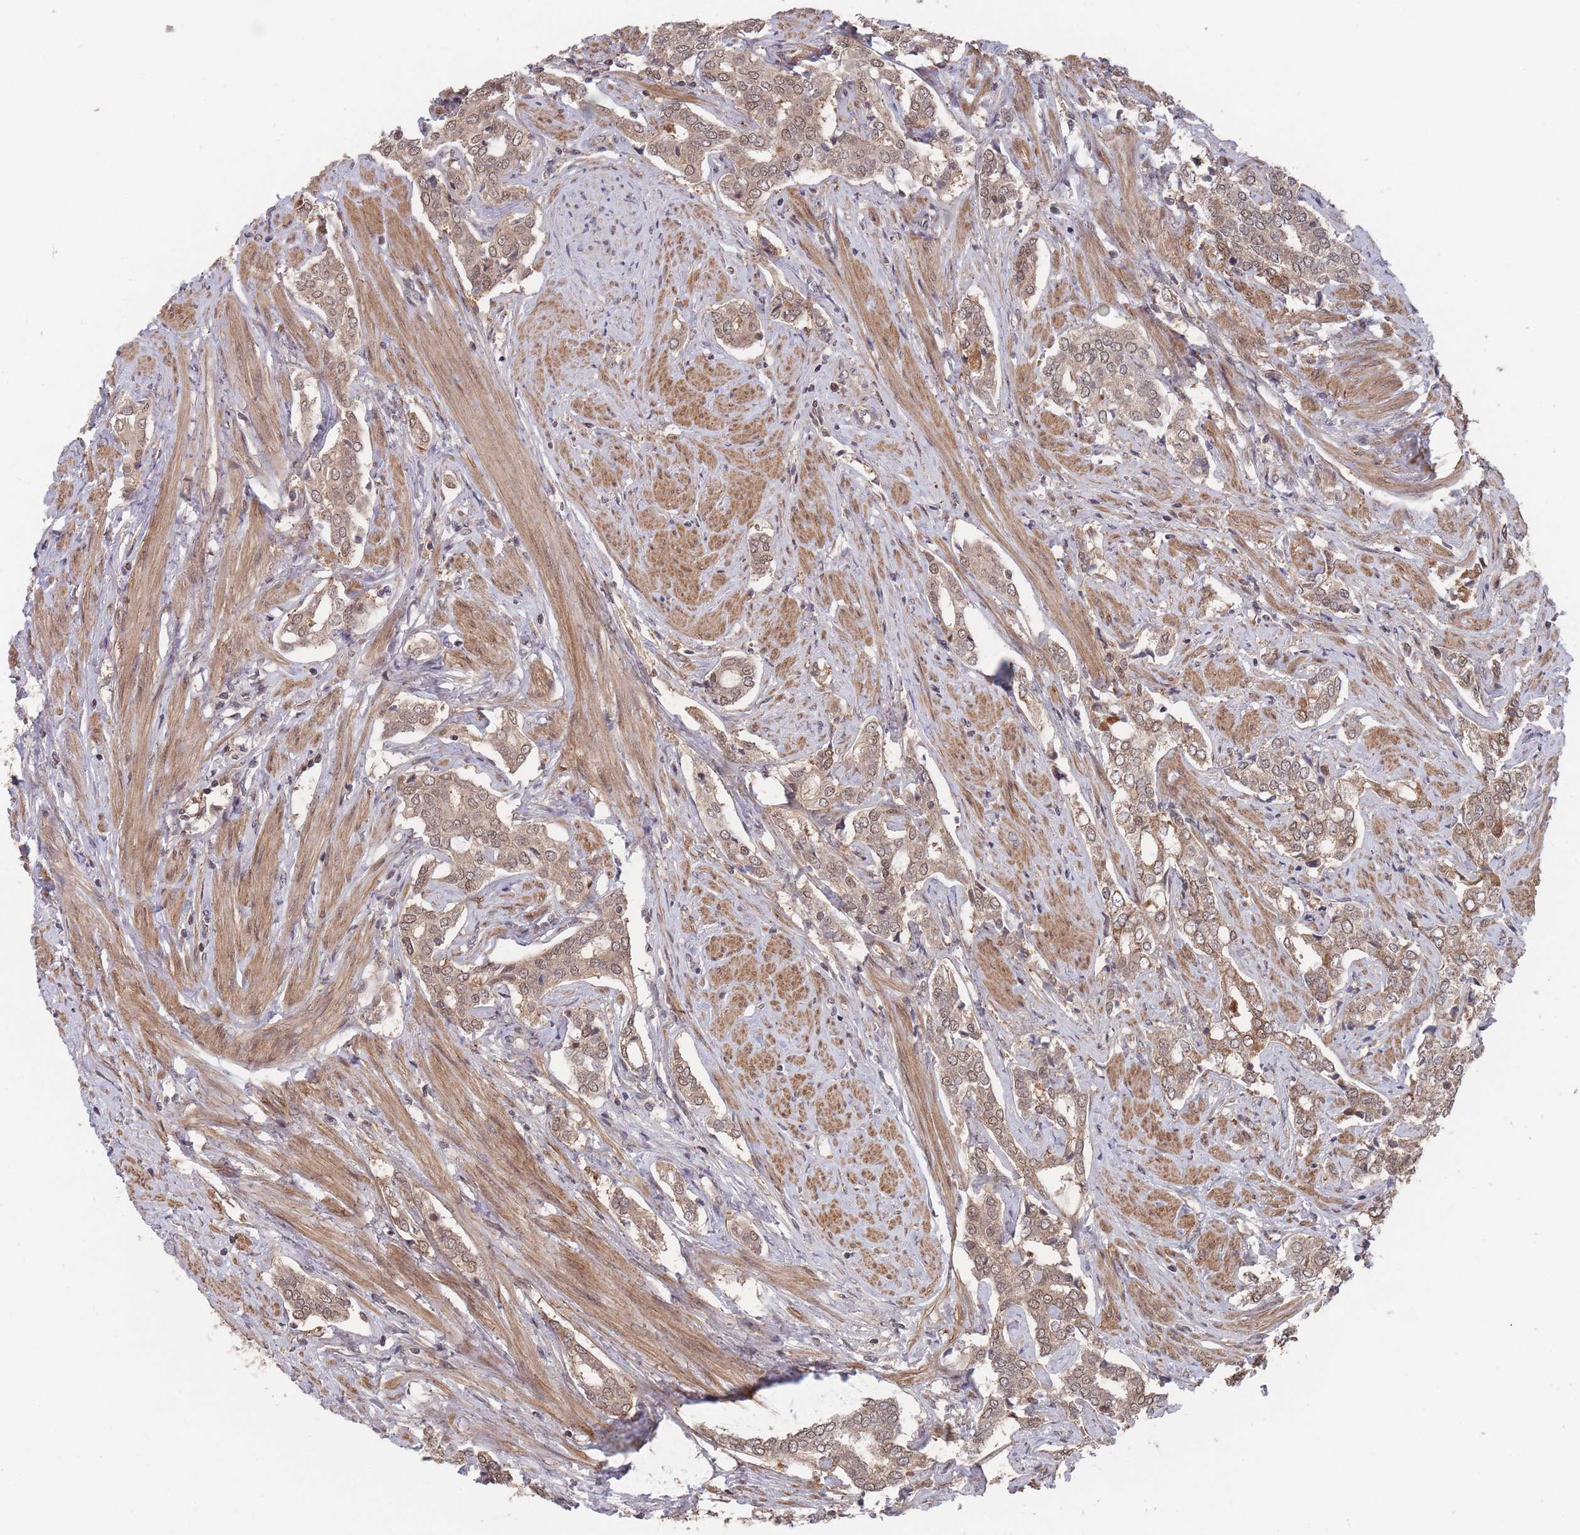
{"staining": {"intensity": "moderate", "quantity": ">75%", "location": "cytoplasmic/membranous,nuclear"}, "tissue": "prostate cancer", "cell_type": "Tumor cells", "image_type": "cancer", "snomed": [{"axis": "morphology", "description": "Adenocarcinoma, High grade"}, {"axis": "topography", "description": "Prostate"}], "caption": "This image reveals prostate cancer (high-grade adenocarcinoma) stained with immunohistochemistry (IHC) to label a protein in brown. The cytoplasmic/membranous and nuclear of tumor cells show moderate positivity for the protein. Nuclei are counter-stained blue.", "gene": "SF3B1", "patient": {"sex": "male", "age": 71}}